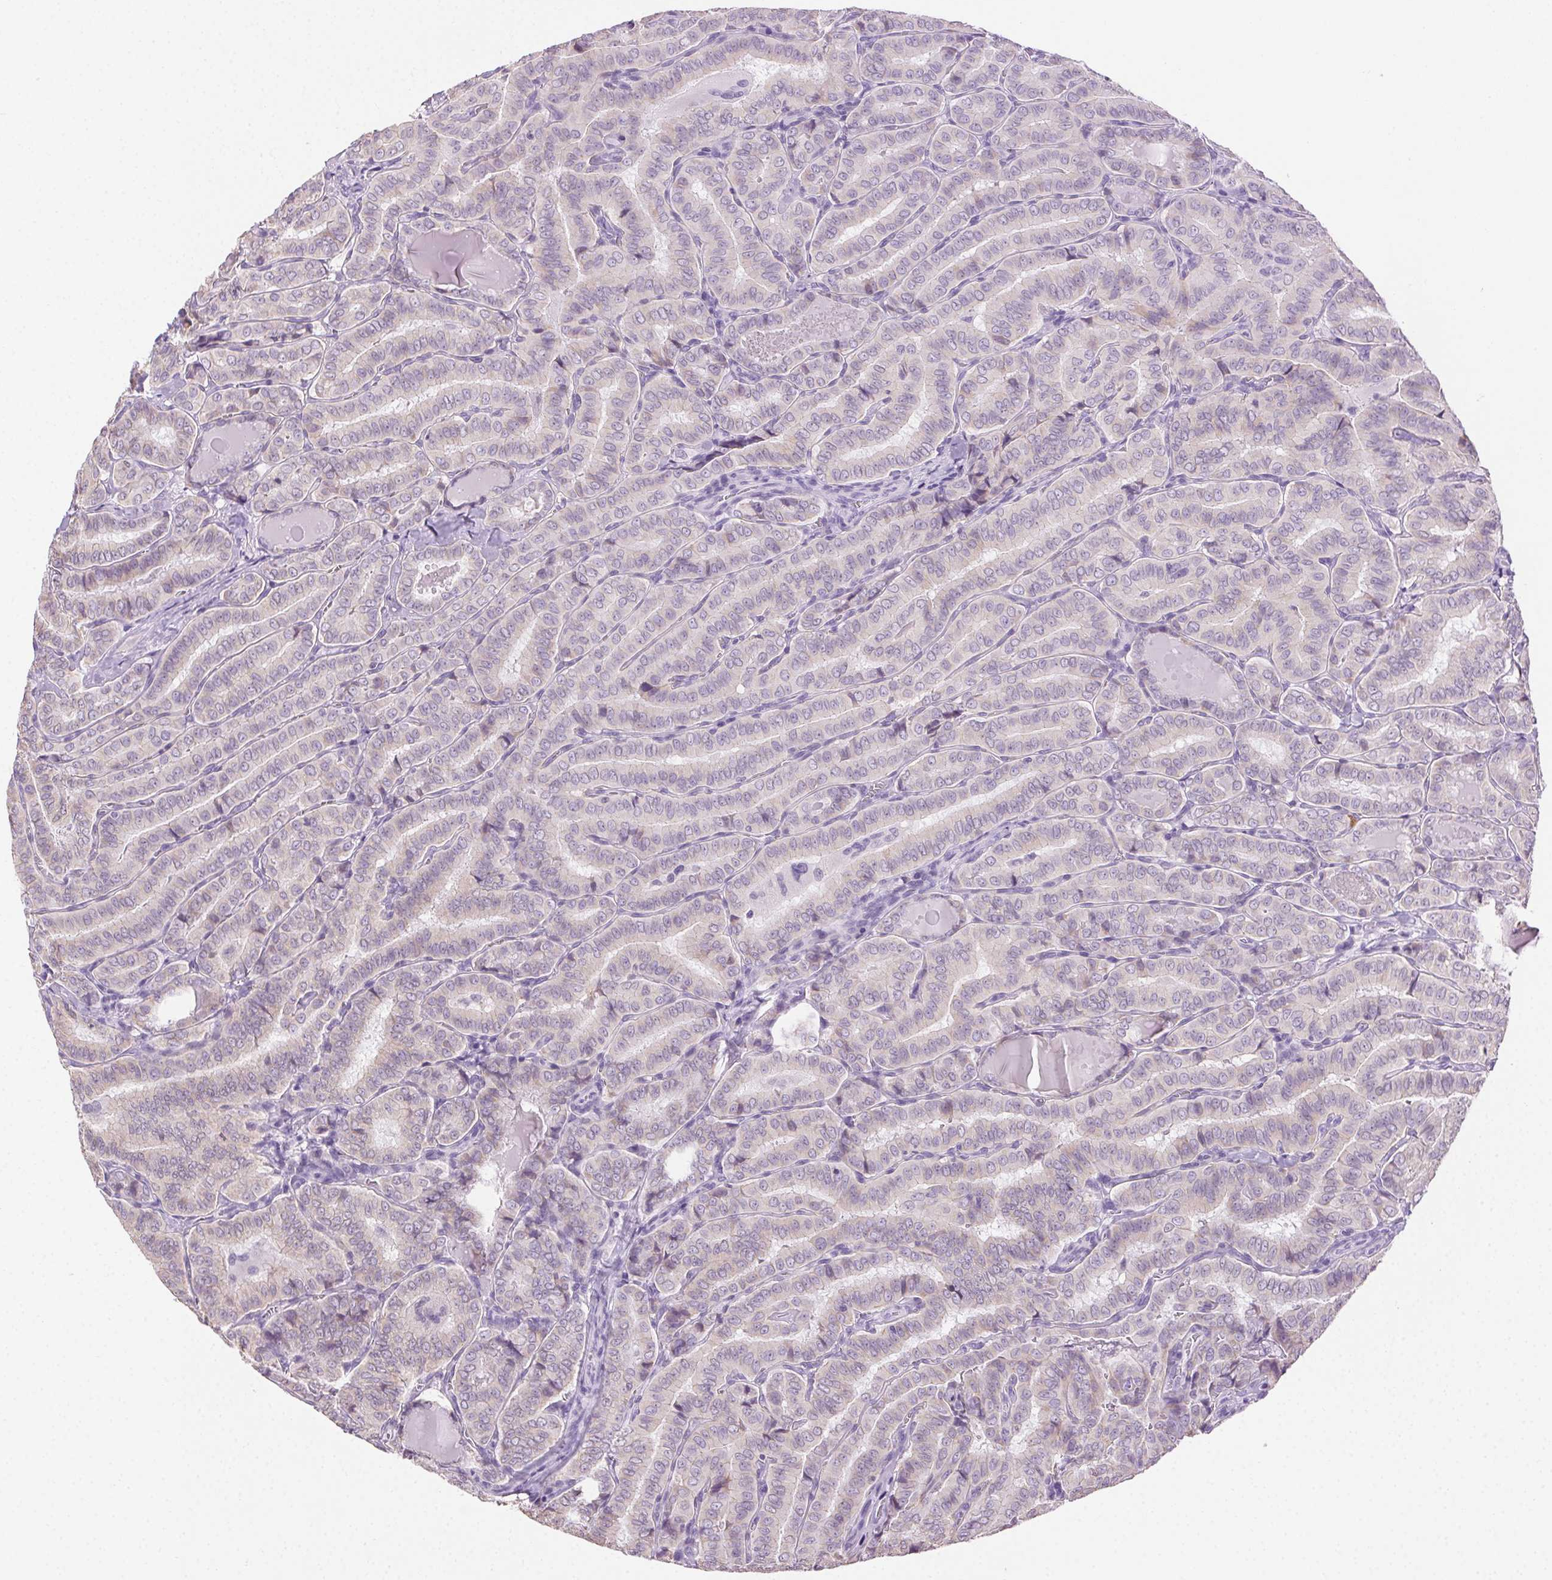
{"staining": {"intensity": "weak", "quantity": "<25%", "location": "cytoplasmic/membranous"}, "tissue": "thyroid cancer", "cell_type": "Tumor cells", "image_type": "cancer", "snomed": [{"axis": "morphology", "description": "Papillary adenocarcinoma, NOS"}, {"axis": "morphology", "description": "Papillary adenoma metastatic"}, {"axis": "topography", "description": "Thyroid gland"}], "caption": "Photomicrograph shows no significant protein positivity in tumor cells of papillary adenoma metastatic (thyroid).", "gene": "CLDN10", "patient": {"sex": "female", "age": 50}}